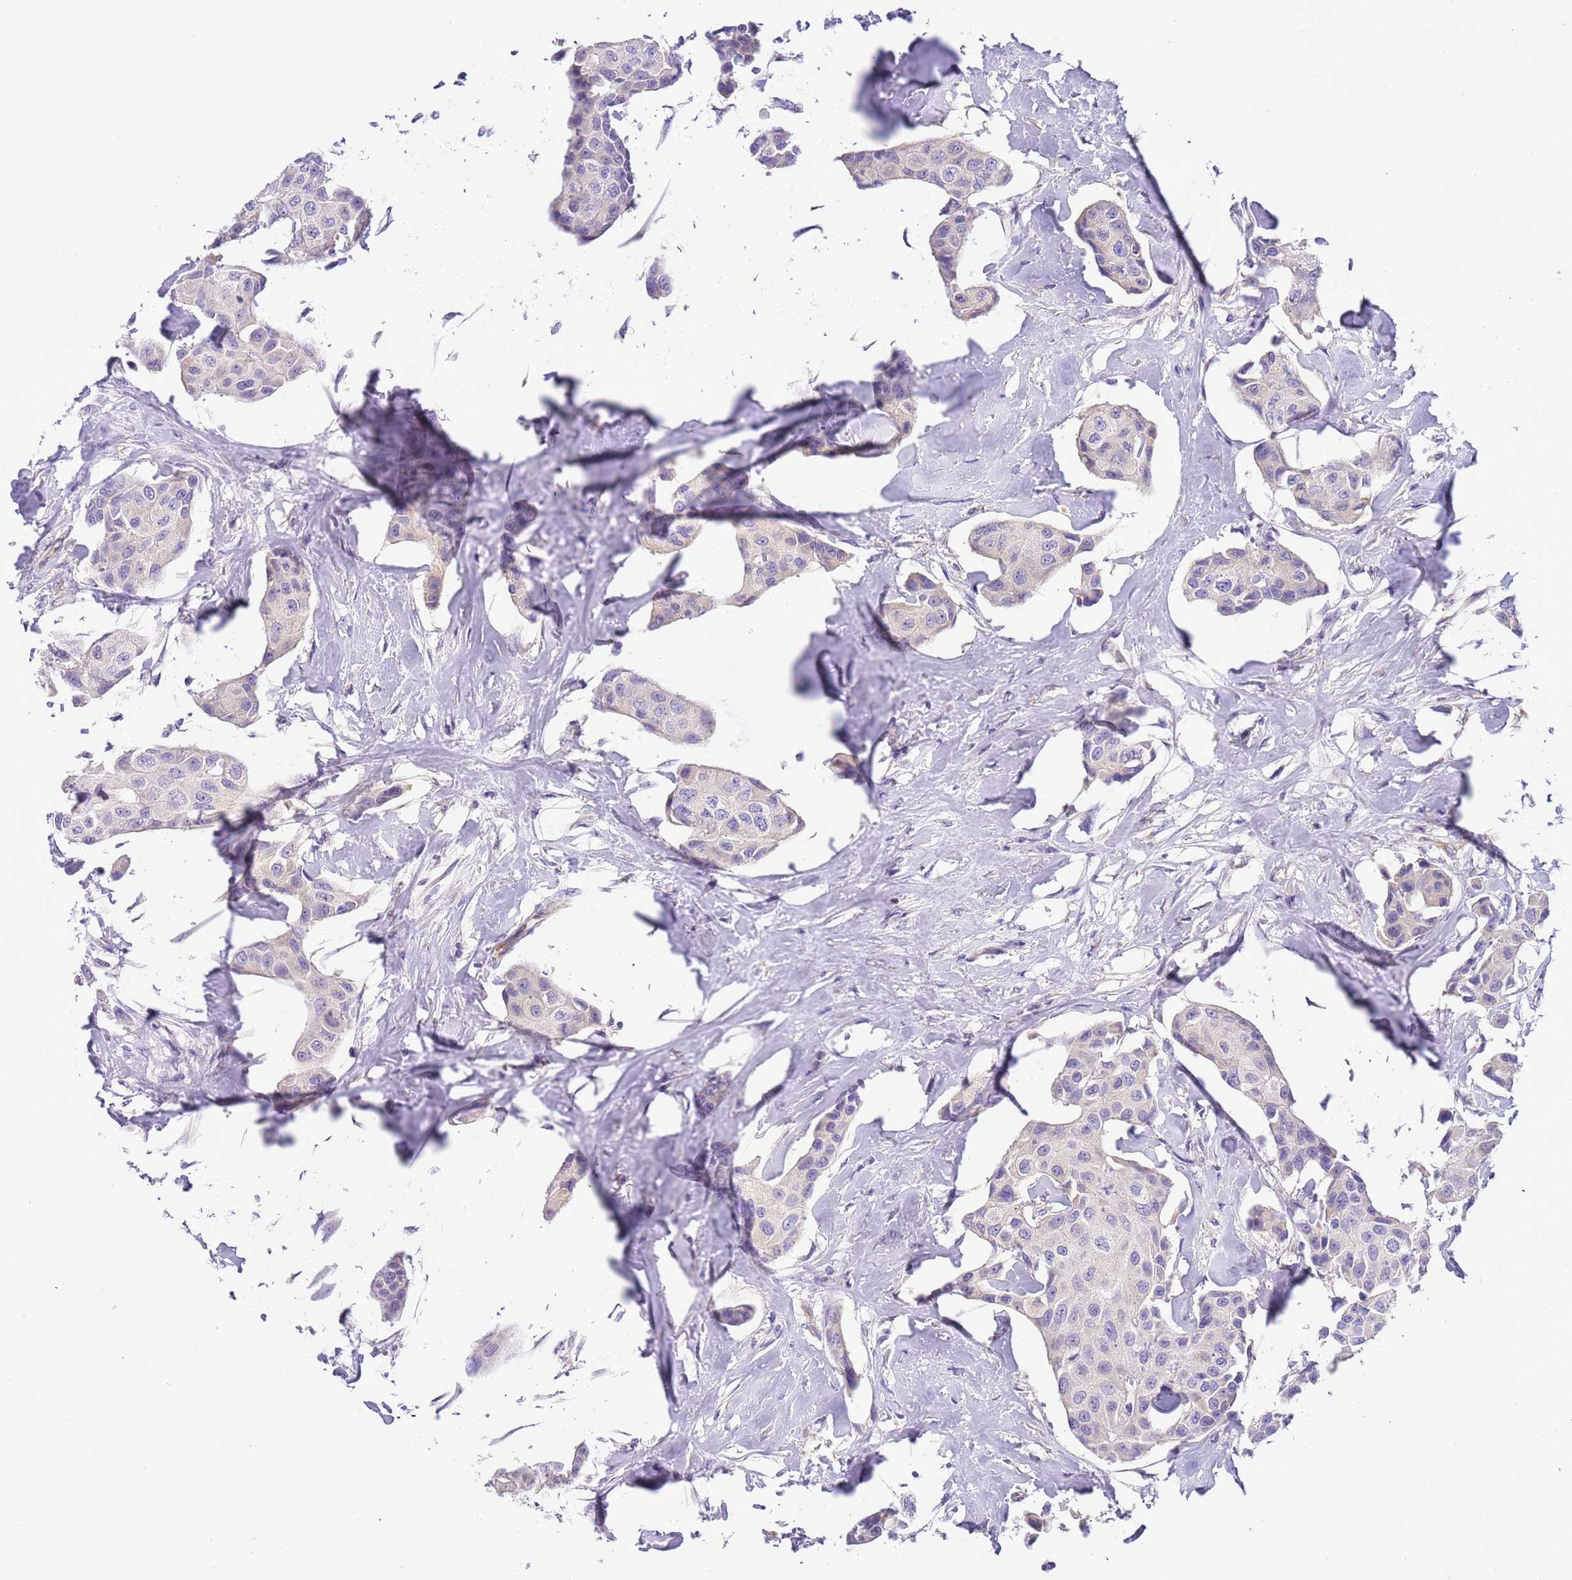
{"staining": {"intensity": "negative", "quantity": "none", "location": "none"}, "tissue": "breast cancer", "cell_type": "Tumor cells", "image_type": "cancer", "snomed": [{"axis": "morphology", "description": "Duct carcinoma"}, {"axis": "topography", "description": "Breast"}, {"axis": "topography", "description": "Lymph node"}], "caption": "Image shows no protein expression in tumor cells of breast intraductal carcinoma tissue.", "gene": "GLCE", "patient": {"sex": "female", "age": 80}}